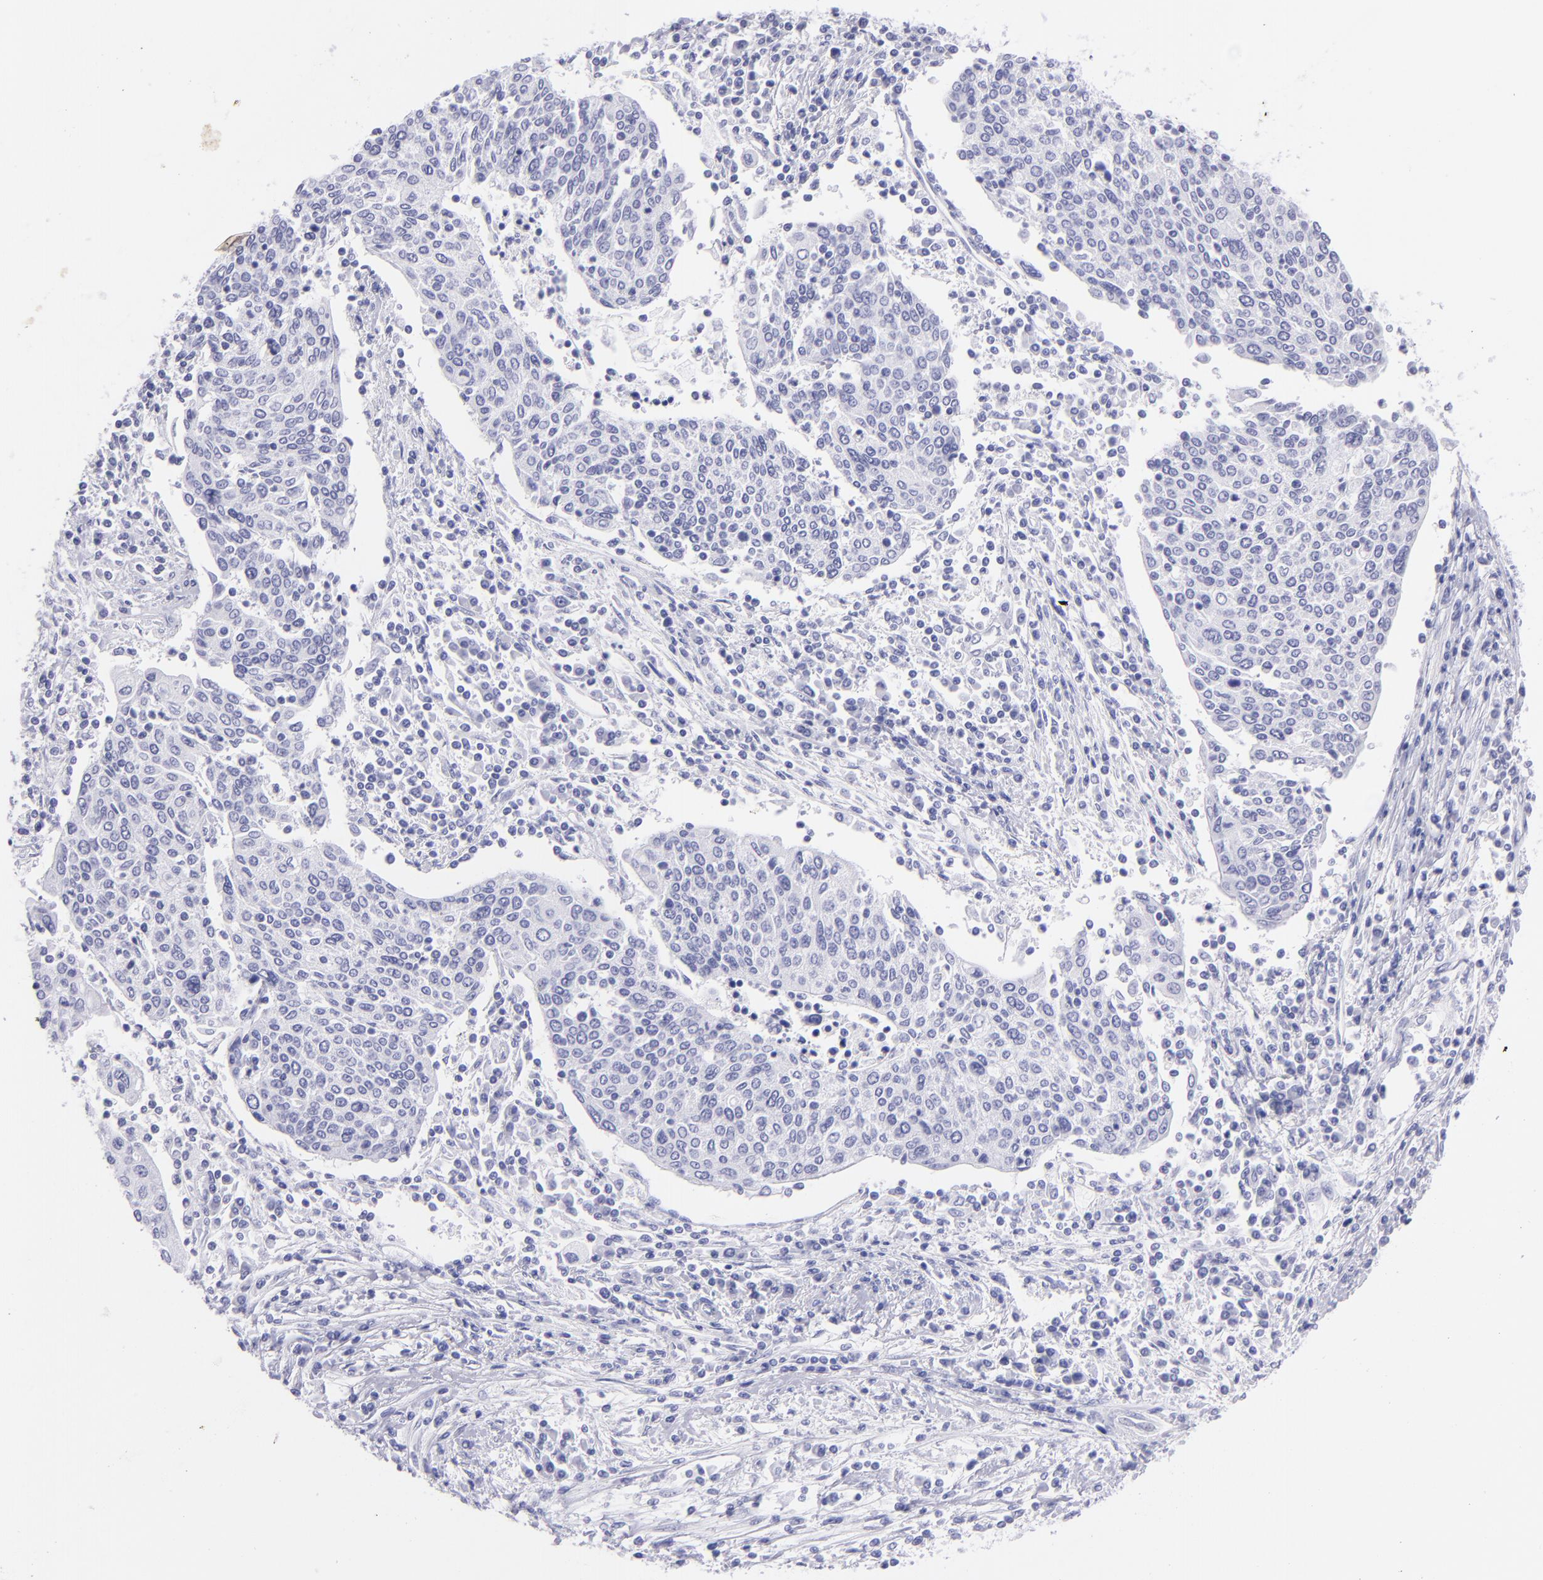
{"staining": {"intensity": "negative", "quantity": "none", "location": "none"}, "tissue": "cervical cancer", "cell_type": "Tumor cells", "image_type": "cancer", "snomed": [{"axis": "morphology", "description": "Squamous cell carcinoma, NOS"}, {"axis": "topography", "description": "Cervix"}], "caption": "Protein analysis of cervical cancer demonstrates no significant positivity in tumor cells.", "gene": "PIP", "patient": {"sex": "female", "age": 40}}